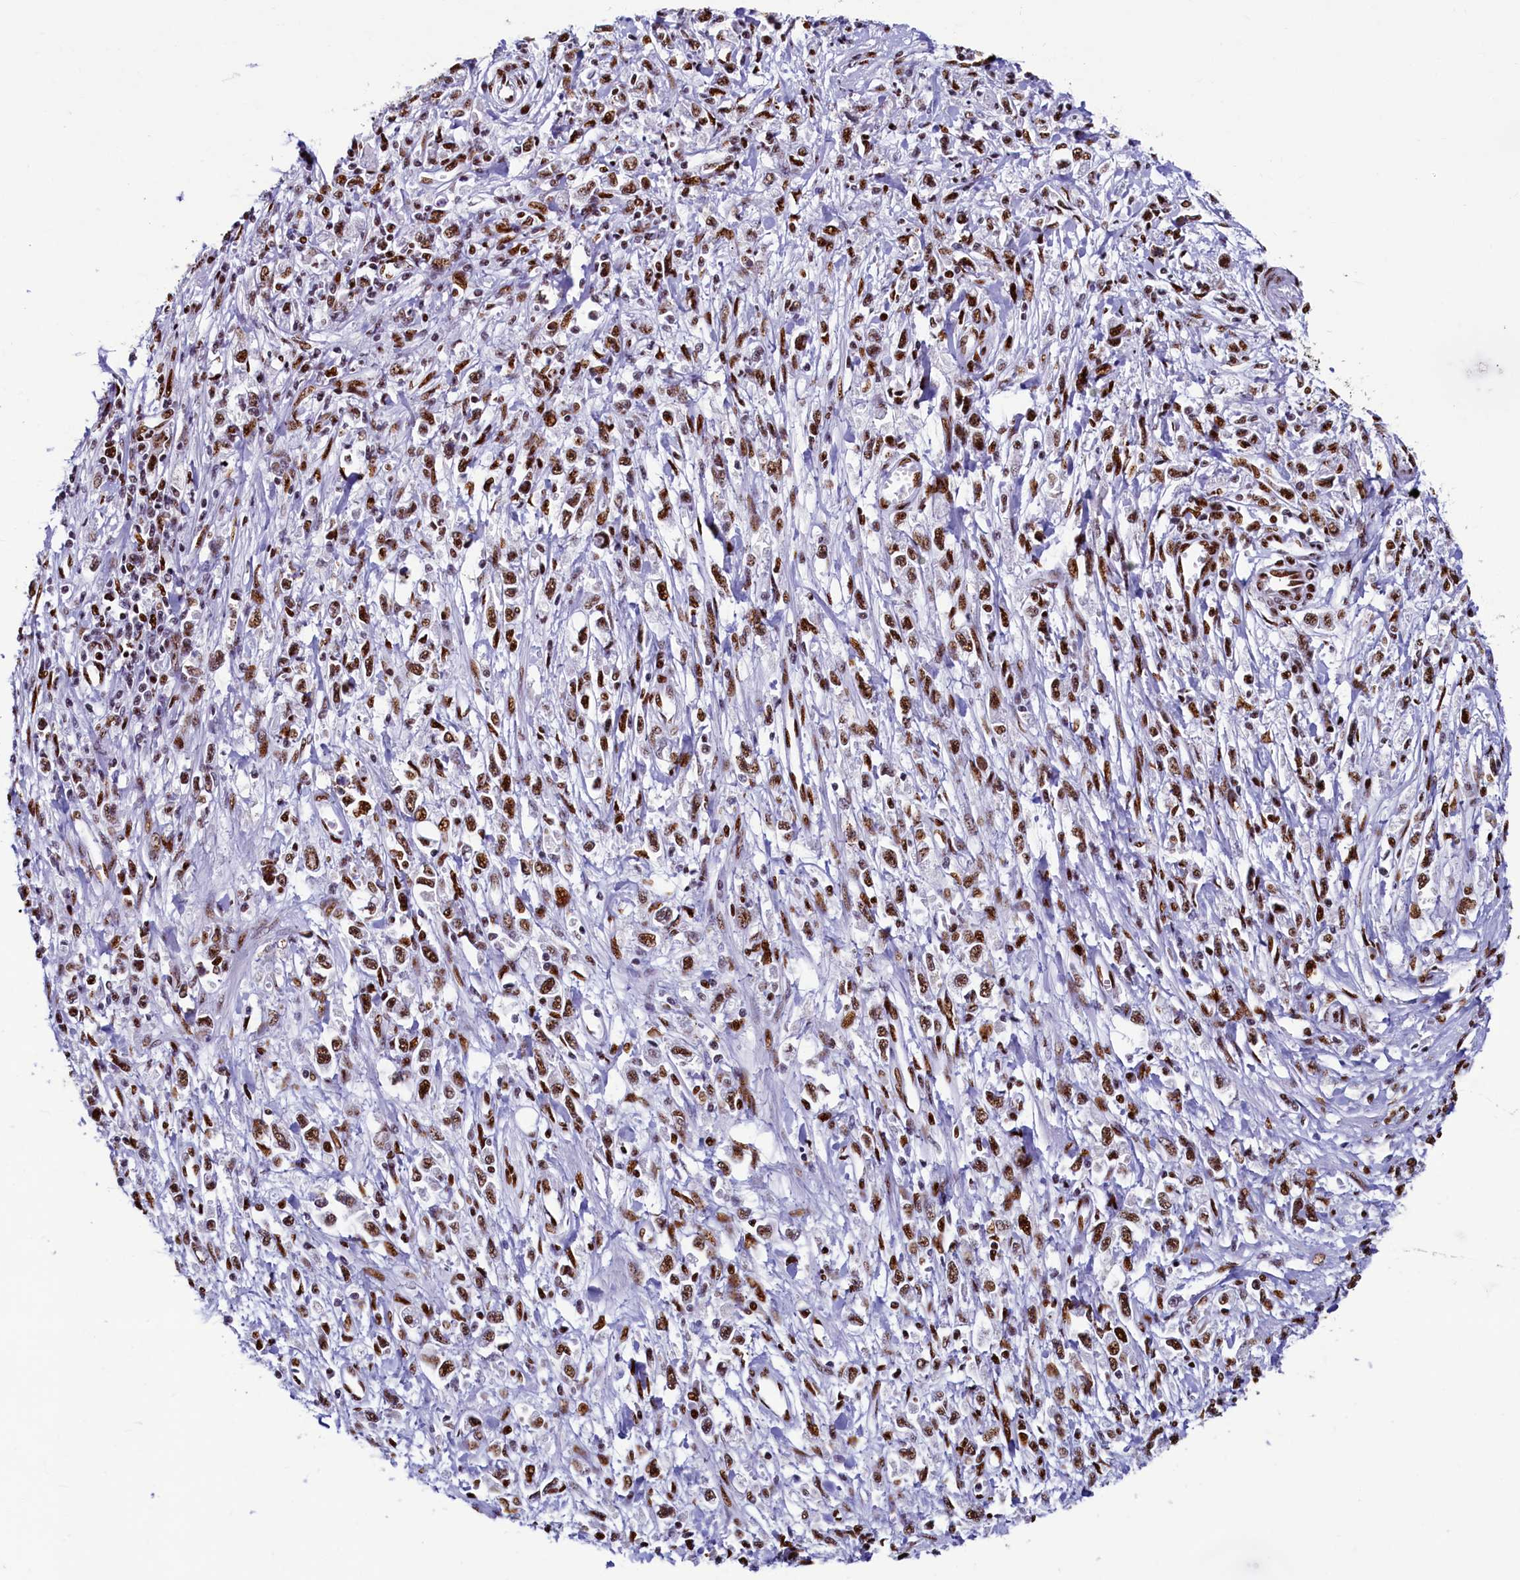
{"staining": {"intensity": "moderate", "quantity": ">75%", "location": "nuclear"}, "tissue": "stomach cancer", "cell_type": "Tumor cells", "image_type": "cancer", "snomed": [{"axis": "morphology", "description": "Adenocarcinoma, NOS"}, {"axis": "topography", "description": "Stomach"}], "caption": "This histopathology image displays stomach adenocarcinoma stained with immunohistochemistry to label a protein in brown. The nuclear of tumor cells show moderate positivity for the protein. Nuclei are counter-stained blue.", "gene": "SRRM2", "patient": {"sex": "female", "age": 59}}